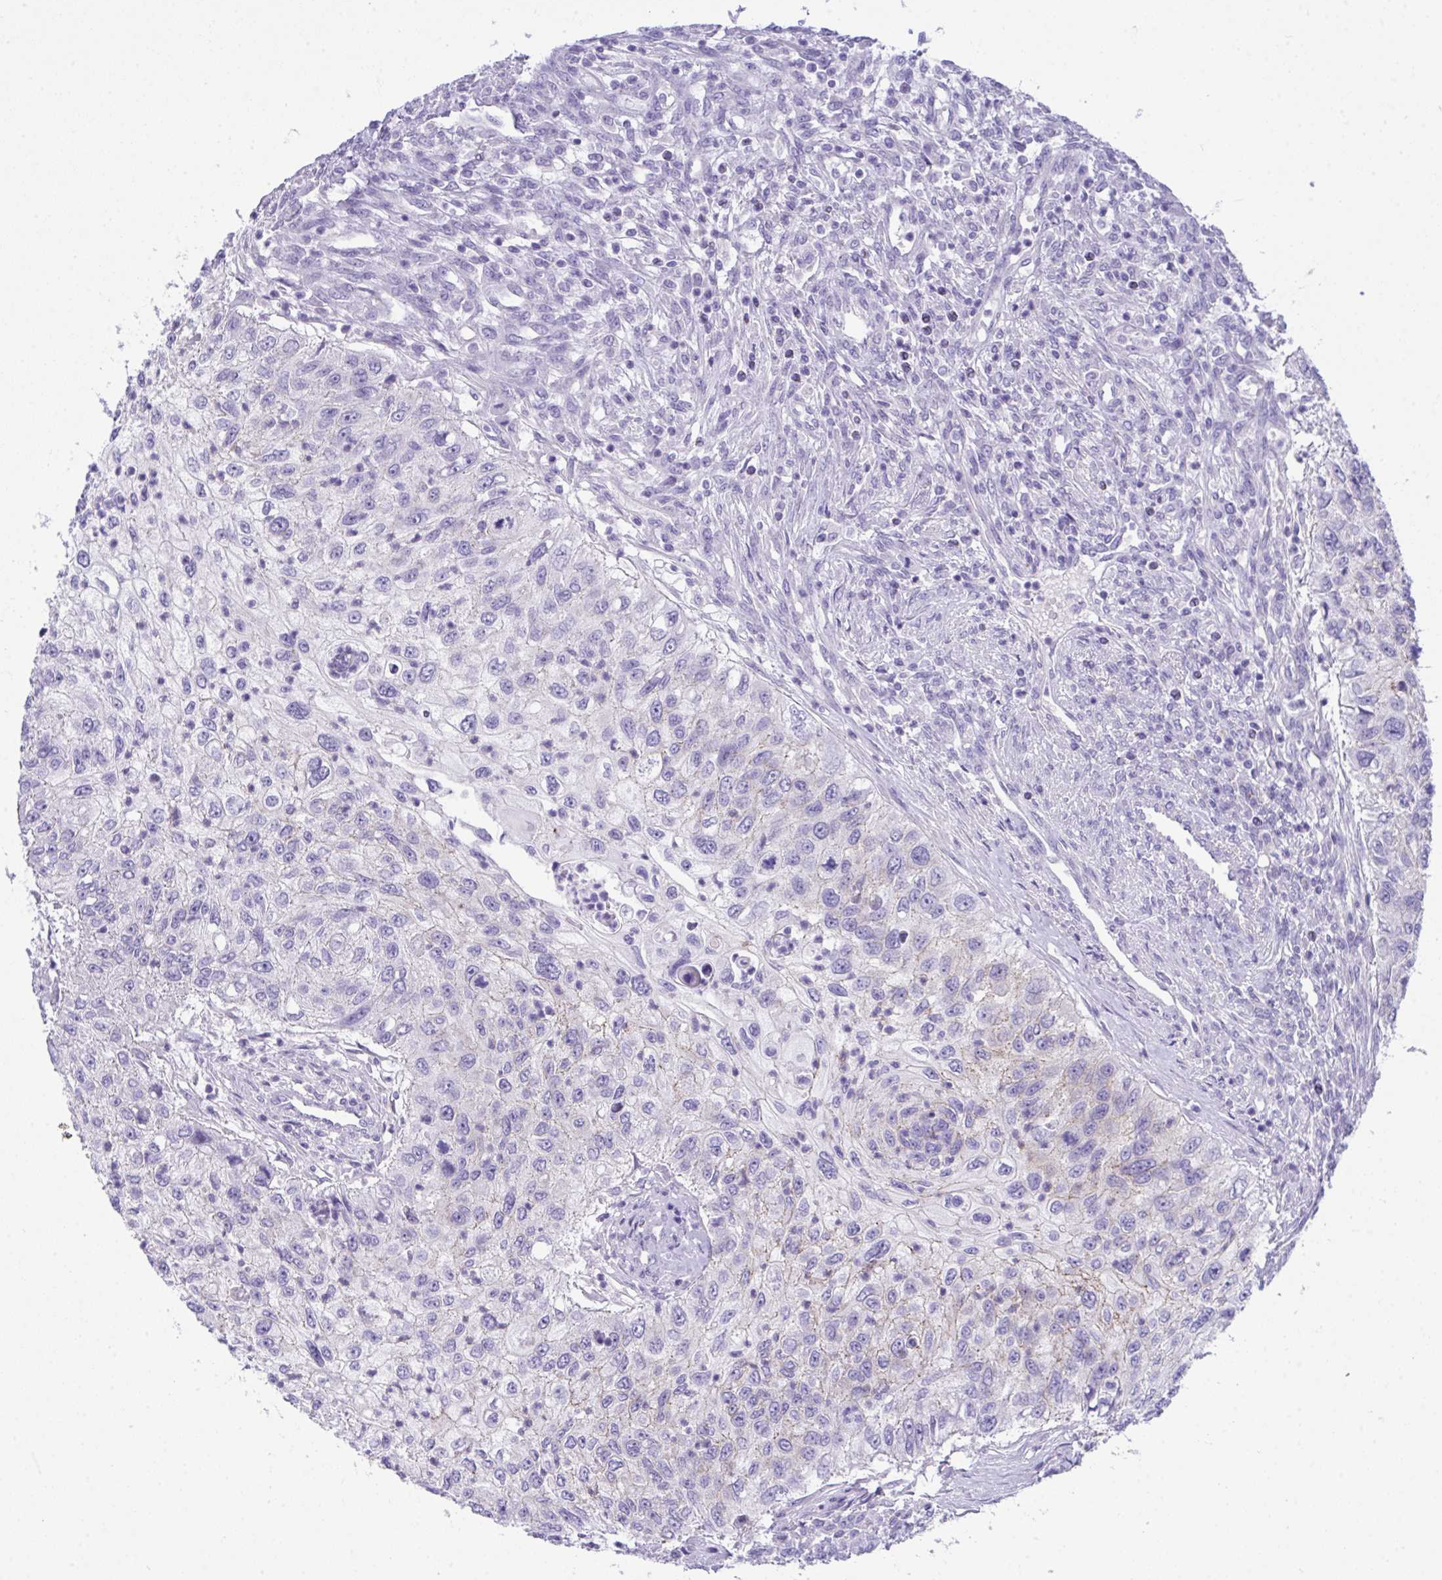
{"staining": {"intensity": "negative", "quantity": "none", "location": "none"}, "tissue": "urothelial cancer", "cell_type": "Tumor cells", "image_type": "cancer", "snomed": [{"axis": "morphology", "description": "Urothelial carcinoma, High grade"}, {"axis": "topography", "description": "Urinary bladder"}], "caption": "The histopathology image demonstrates no staining of tumor cells in urothelial cancer.", "gene": "GLB1L2", "patient": {"sex": "female", "age": 60}}